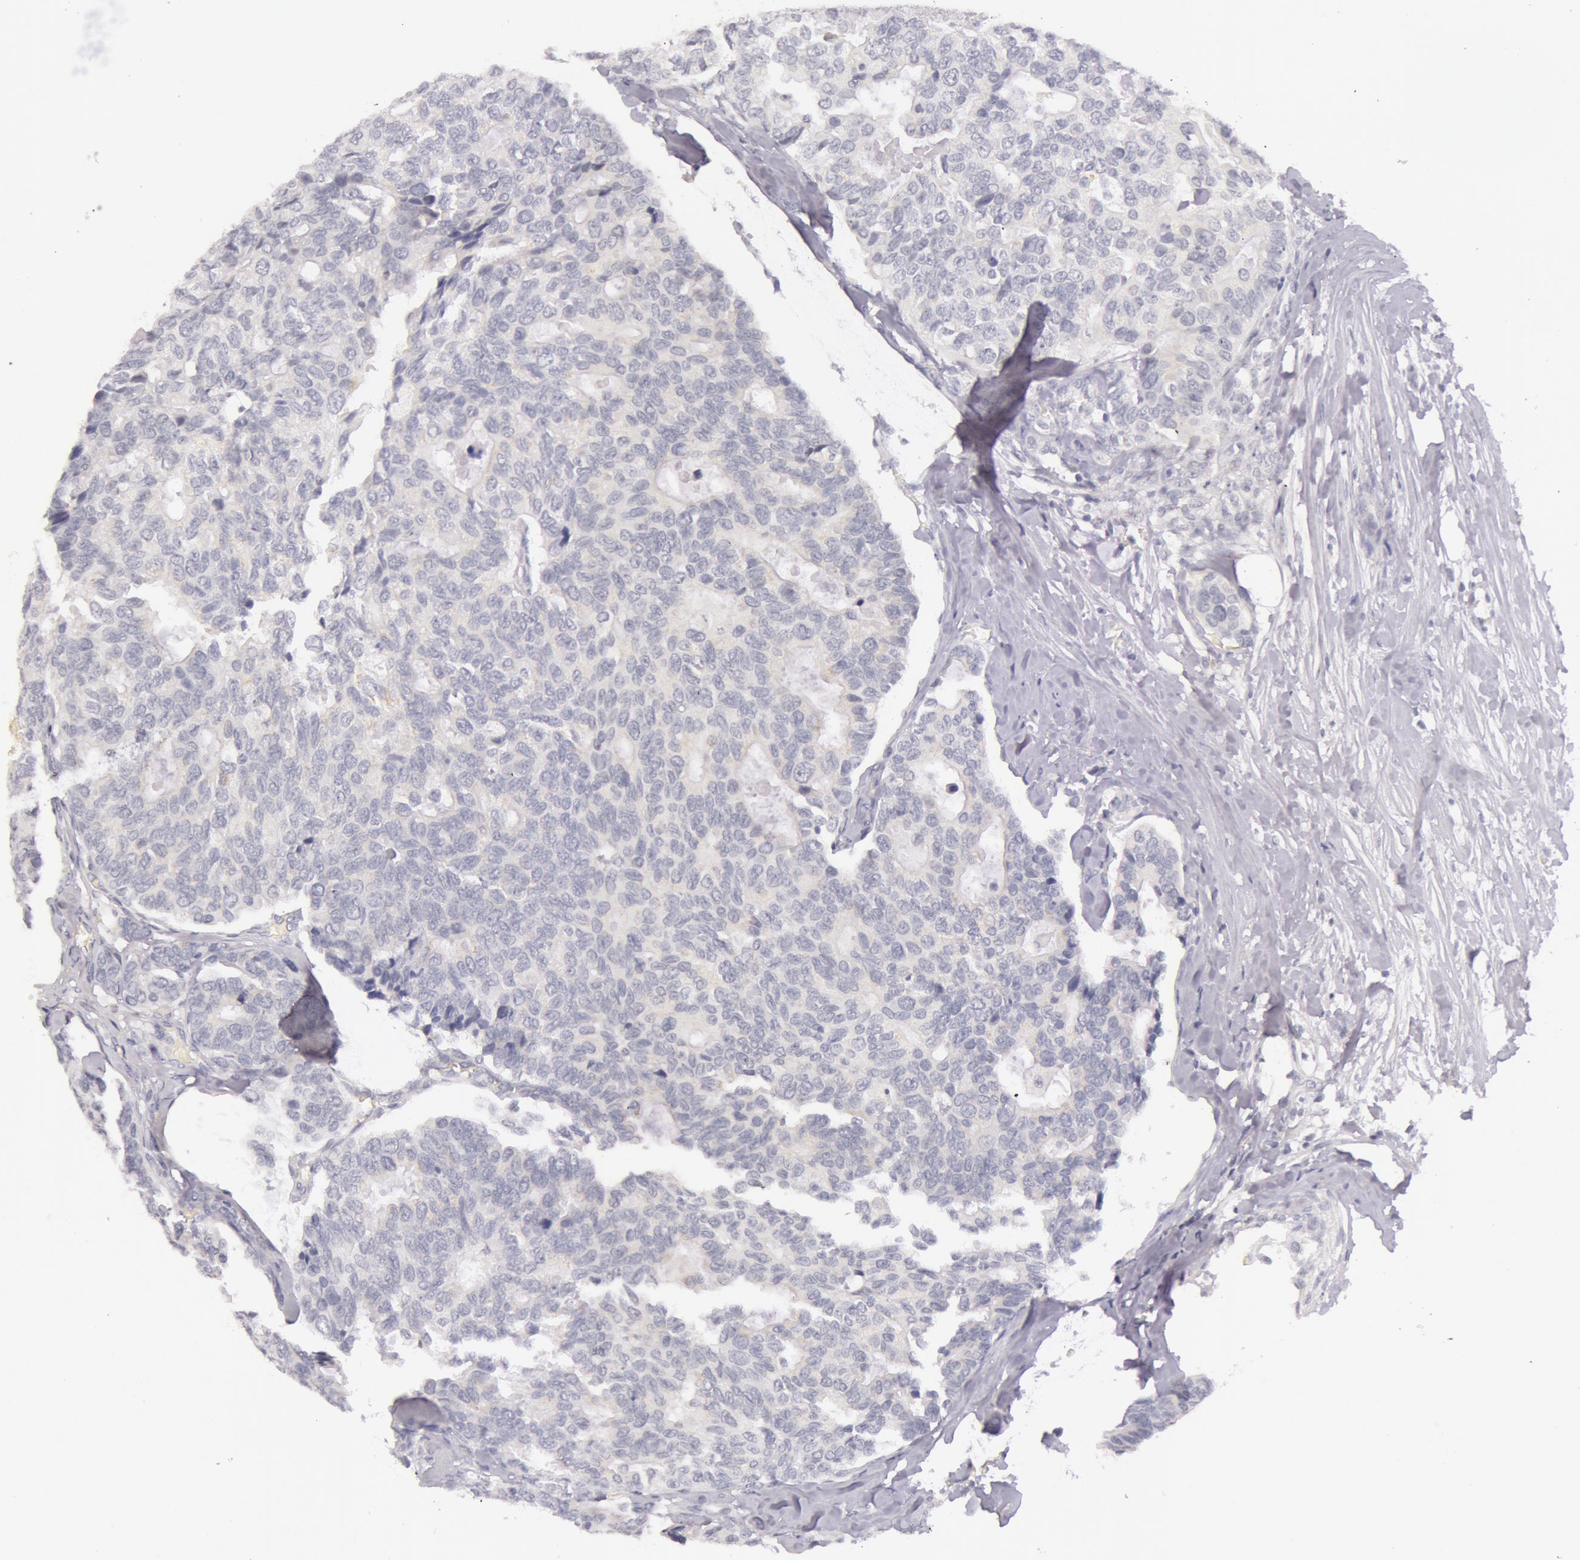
{"staining": {"intensity": "negative", "quantity": "none", "location": "none"}, "tissue": "breast cancer", "cell_type": "Tumor cells", "image_type": "cancer", "snomed": [{"axis": "morphology", "description": "Duct carcinoma"}, {"axis": "topography", "description": "Breast"}], "caption": "The immunohistochemistry histopathology image has no significant positivity in tumor cells of breast invasive ductal carcinoma tissue.", "gene": "RBMY1F", "patient": {"sex": "female", "age": 69}}